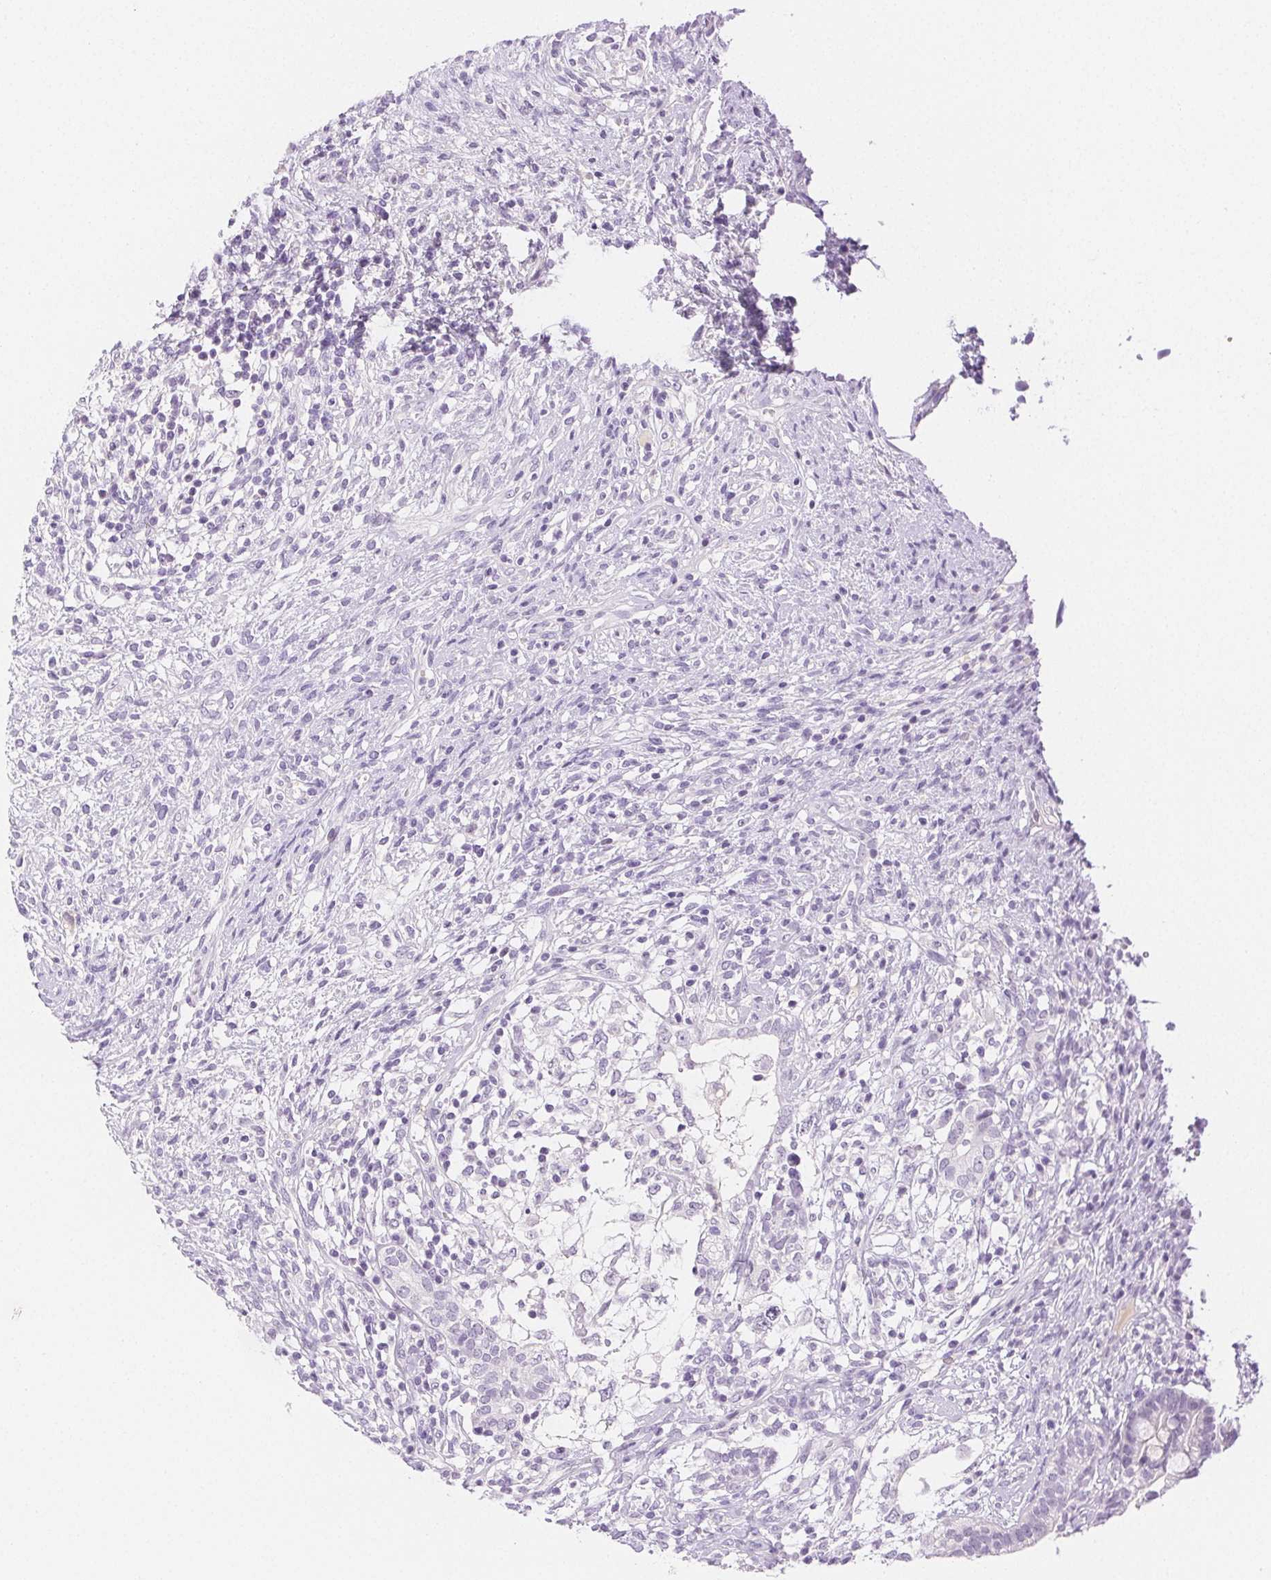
{"staining": {"intensity": "negative", "quantity": "none", "location": "none"}, "tissue": "testis cancer", "cell_type": "Tumor cells", "image_type": "cancer", "snomed": [{"axis": "morphology", "description": "Seminoma, NOS"}, {"axis": "morphology", "description": "Carcinoma, Embryonal, NOS"}, {"axis": "topography", "description": "Testis"}], "caption": "Seminoma (testis) stained for a protein using immunohistochemistry demonstrates no positivity tumor cells.", "gene": "SPACA4", "patient": {"sex": "male", "age": 41}}